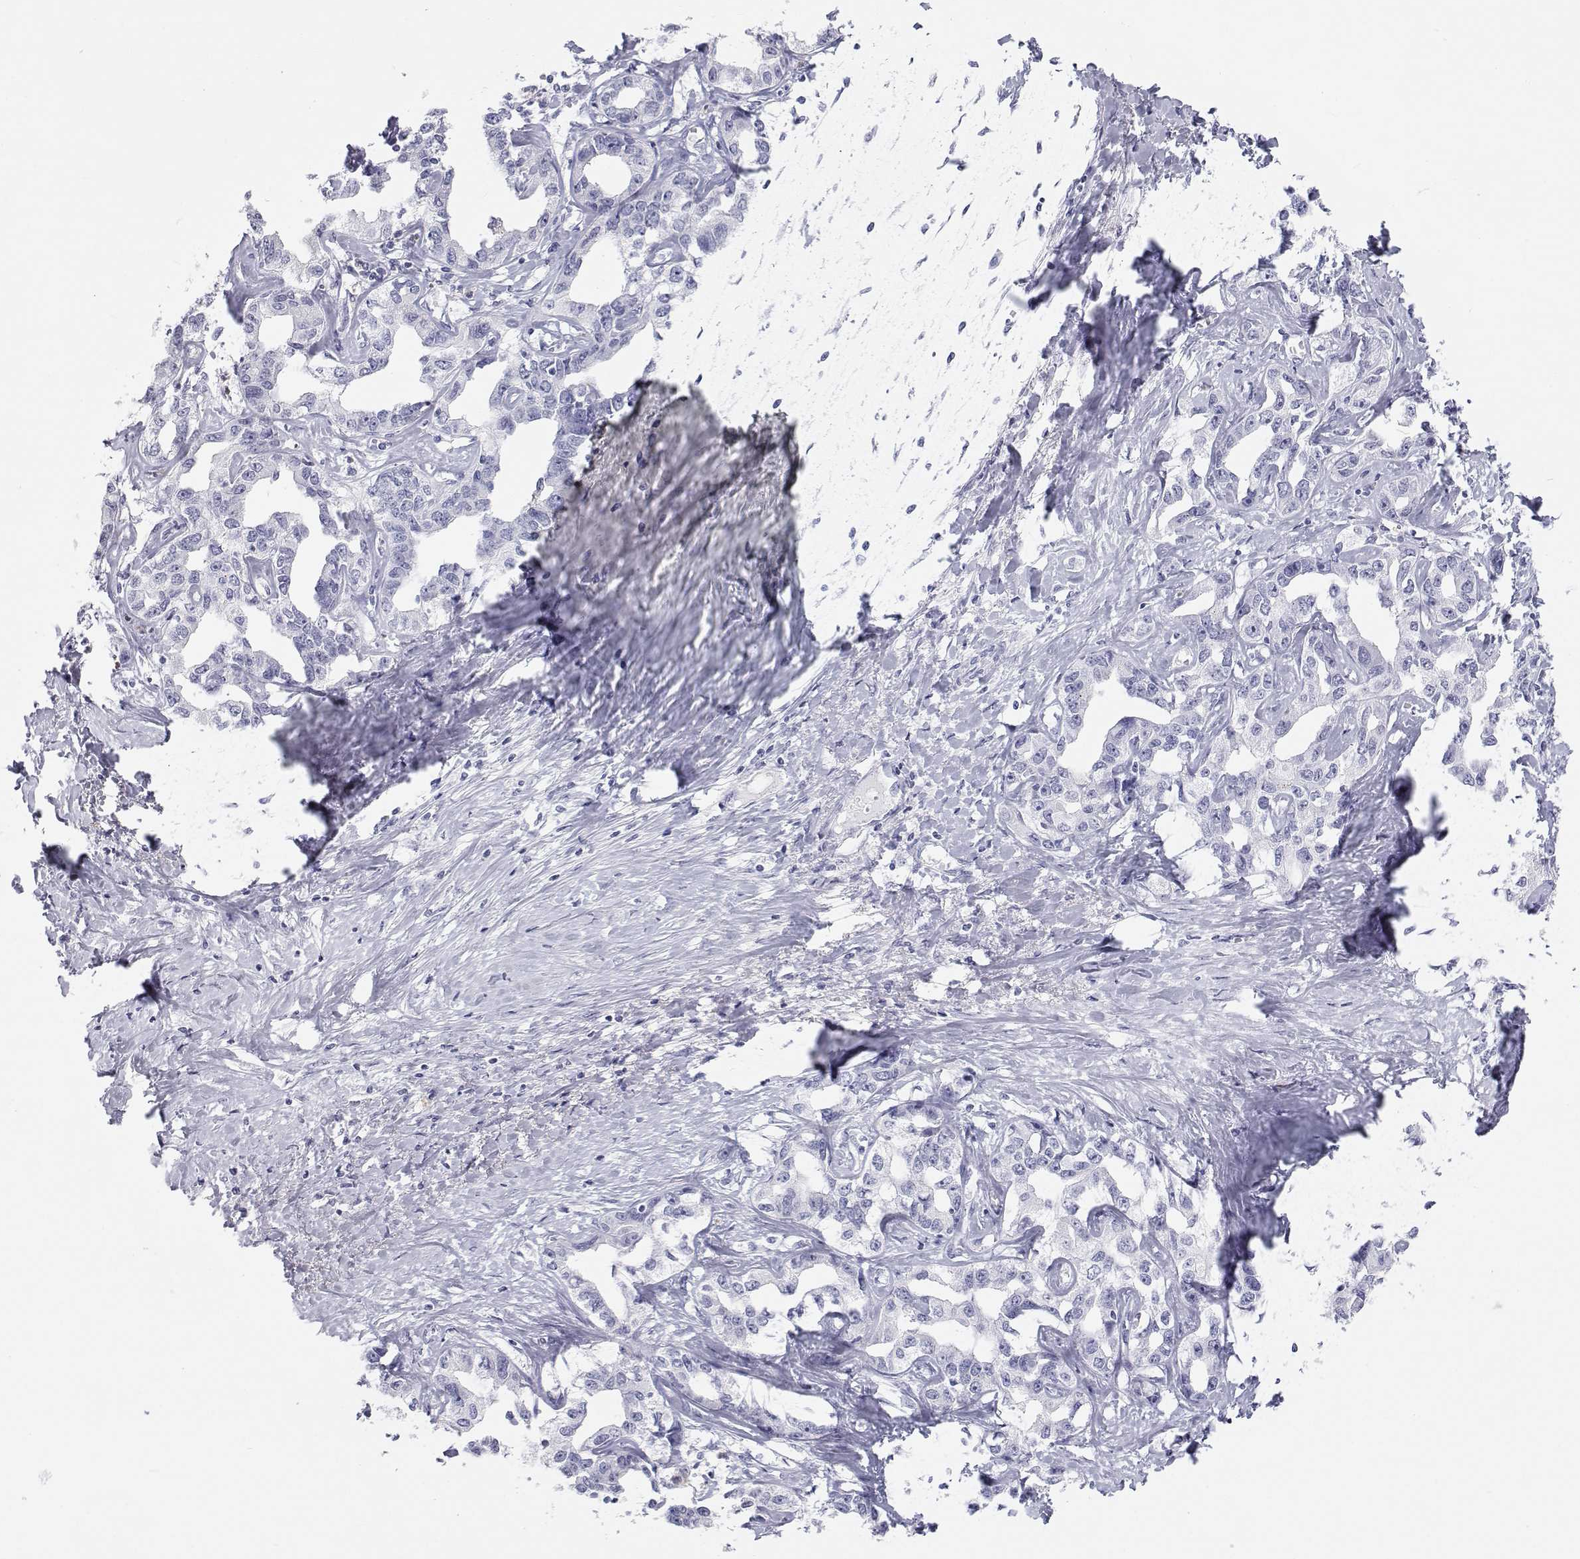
{"staining": {"intensity": "negative", "quantity": "none", "location": "none"}, "tissue": "liver cancer", "cell_type": "Tumor cells", "image_type": "cancer", "snomed": [{"axis": "morphology", "description": "Cholangiocarcinoma"}, {"axis": "topography", "description": "Liver"}], "caption": "DAB (3,3'-diaminobenzidine) immunohistochemical staining of liver cancer (cholangiocarcinoma) displays no significant positivity in tumor cells.", "gene": "SFTPB", "patient": {"sex": "male", "age": 59}}